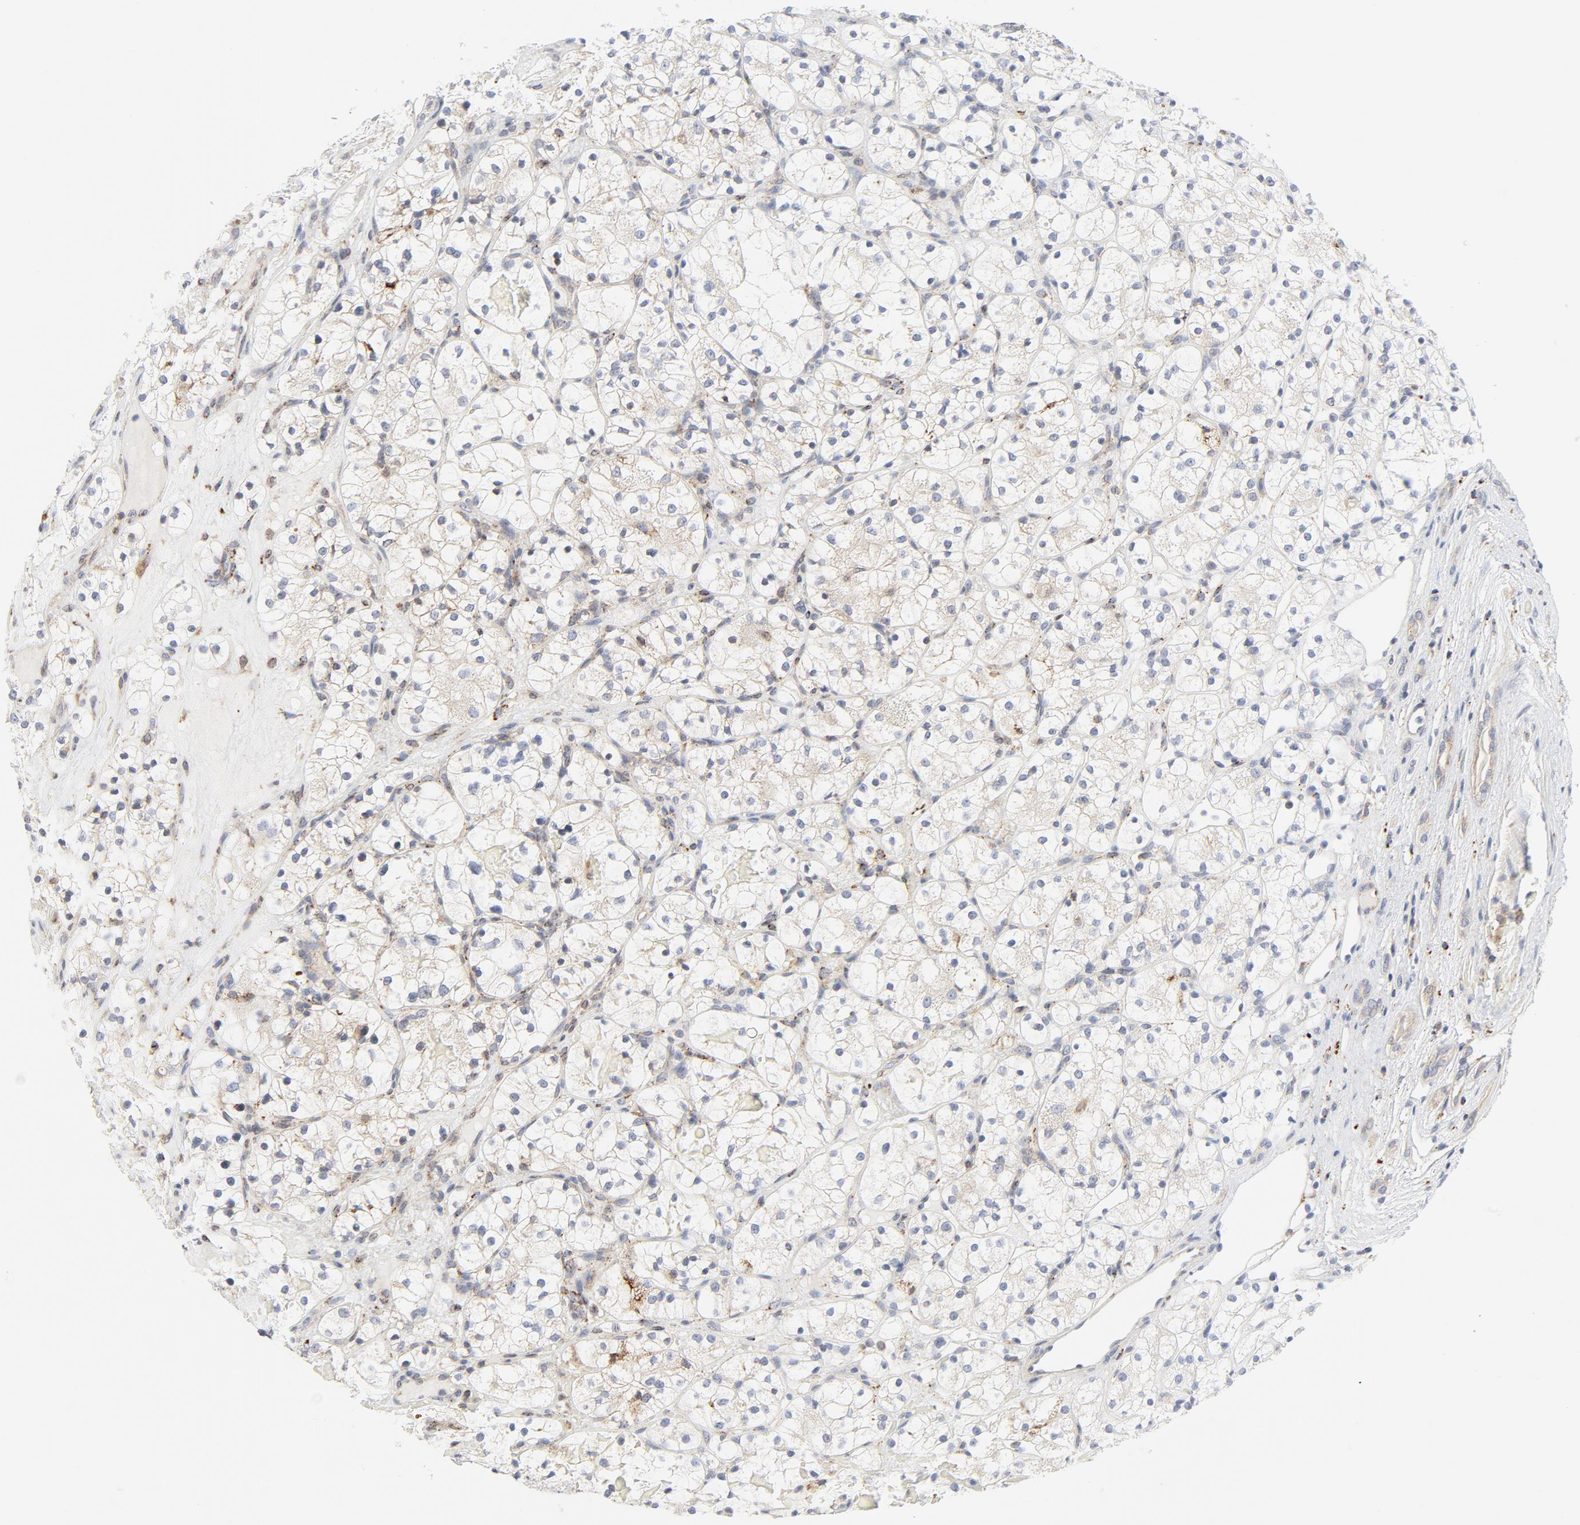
{"staining": {"intensity": "negative", "quantity": "none", "location": "none"}, "tissue": "renal cancer", "cell_type": "Tumor cells", "image_type": "cancer", "snomed": [{"axis": "morphology", "description": "Adenocarcinoma, NOS"}, {"axis": "topography", "description": "Kidney"}], "caption": "Tumor cells show no significant positivity in adenocarcinoma (renal).", "gene": "LRP6", "patient": {"sex": "female", "age": 60}}